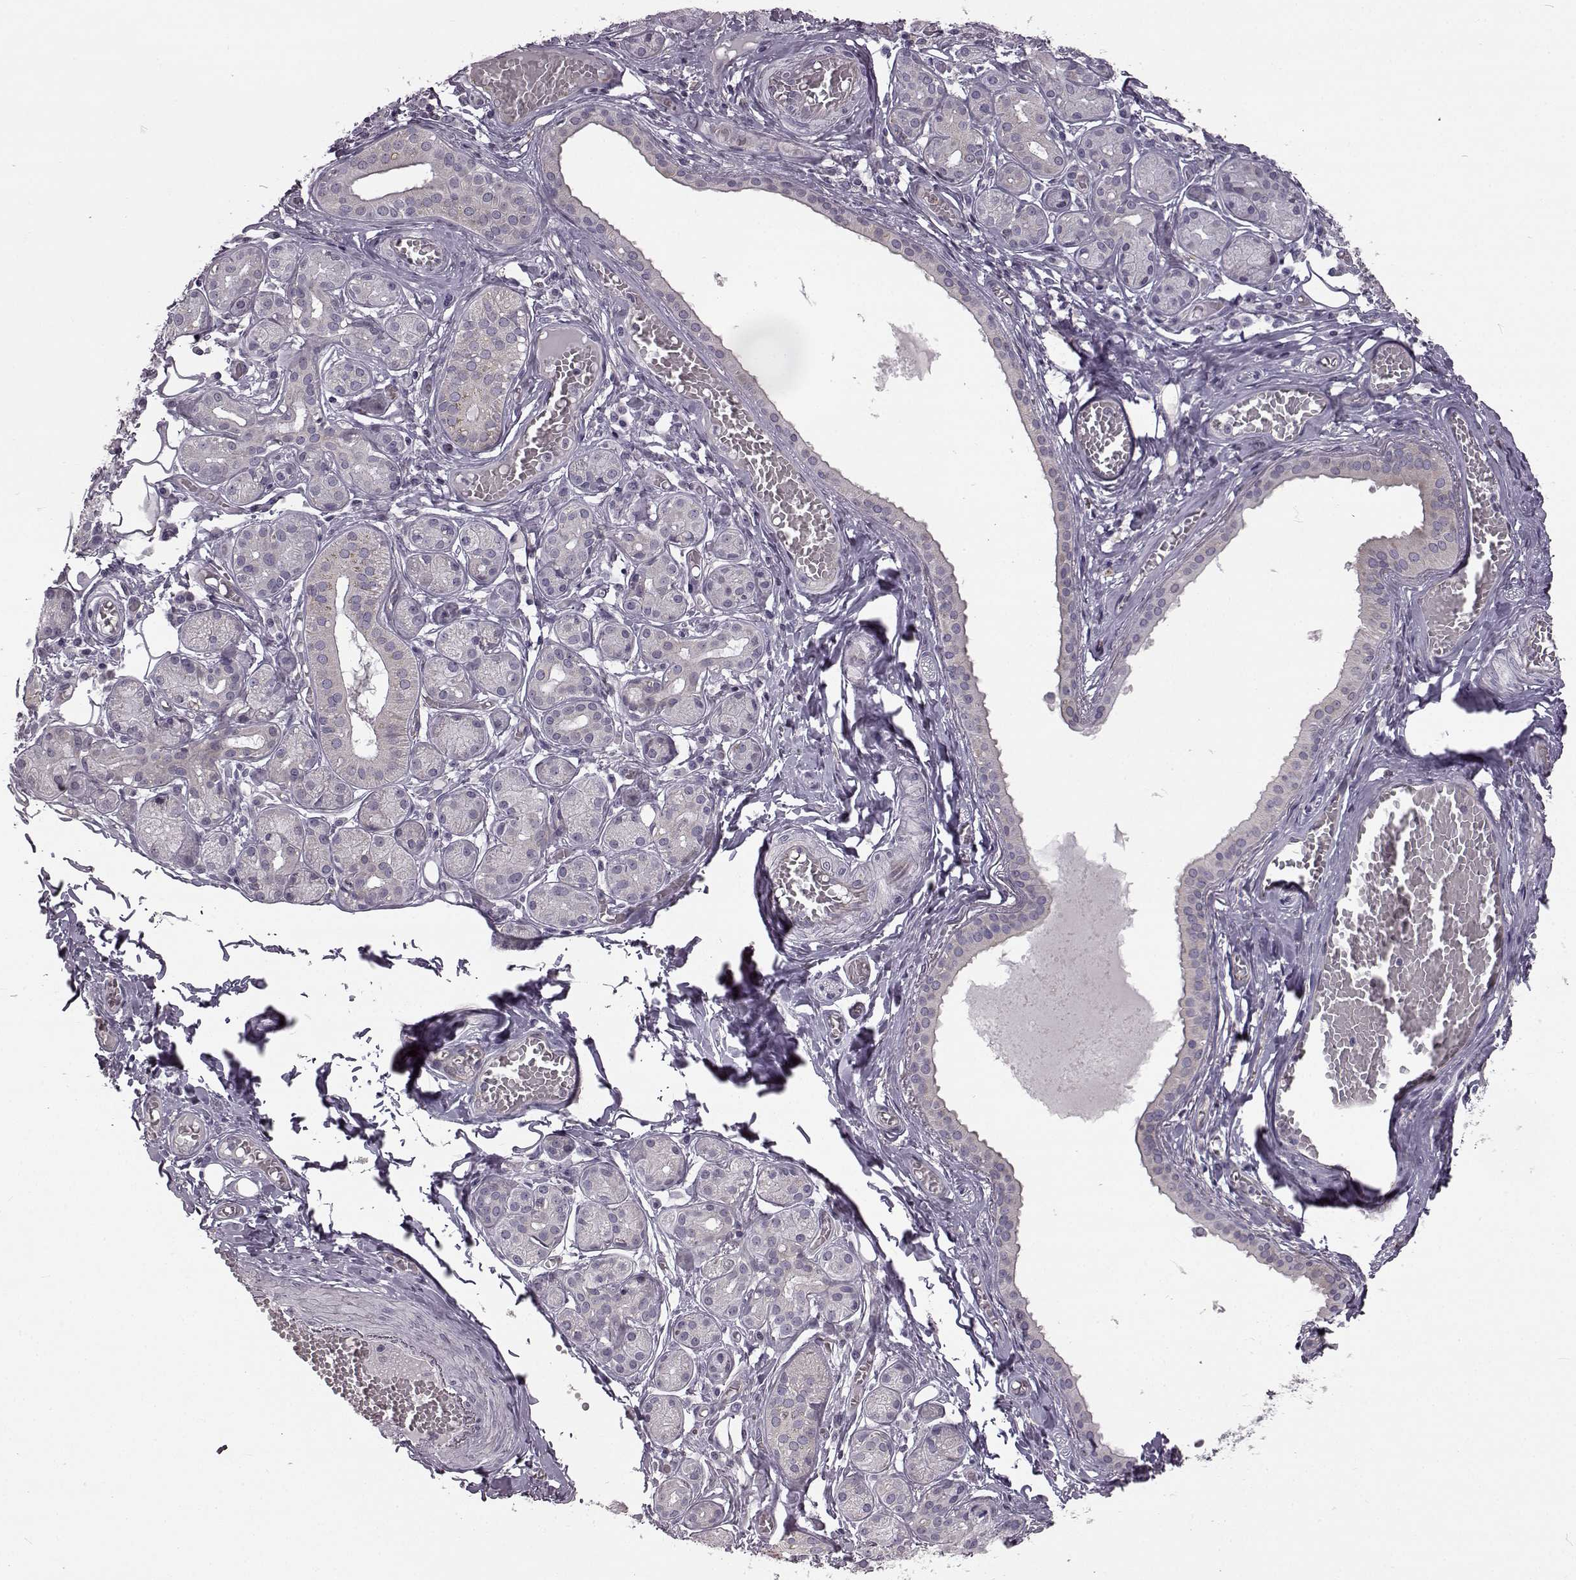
{"staining": {"intensity": "weak", "quantity": "<25%", "location": "cytoplasmic/membranous"}, "tissue": "salivary gland", "cell_type": "Glandular cells", "image_type": "normal", "snomed": [{"axis": "morphology", "description": "Normal tissue, NOS"}, {"axis": "topography", "description": "Salivary gland"}, {"axis": "topography", "description": "Peripheral nerve tissue"}], "caption": "Histopathology image shows no significant protein staining in glandular cells of normal salivary gland.", "gene": "B3GNT6", "patient": {"sex": "male", "age": 71}}